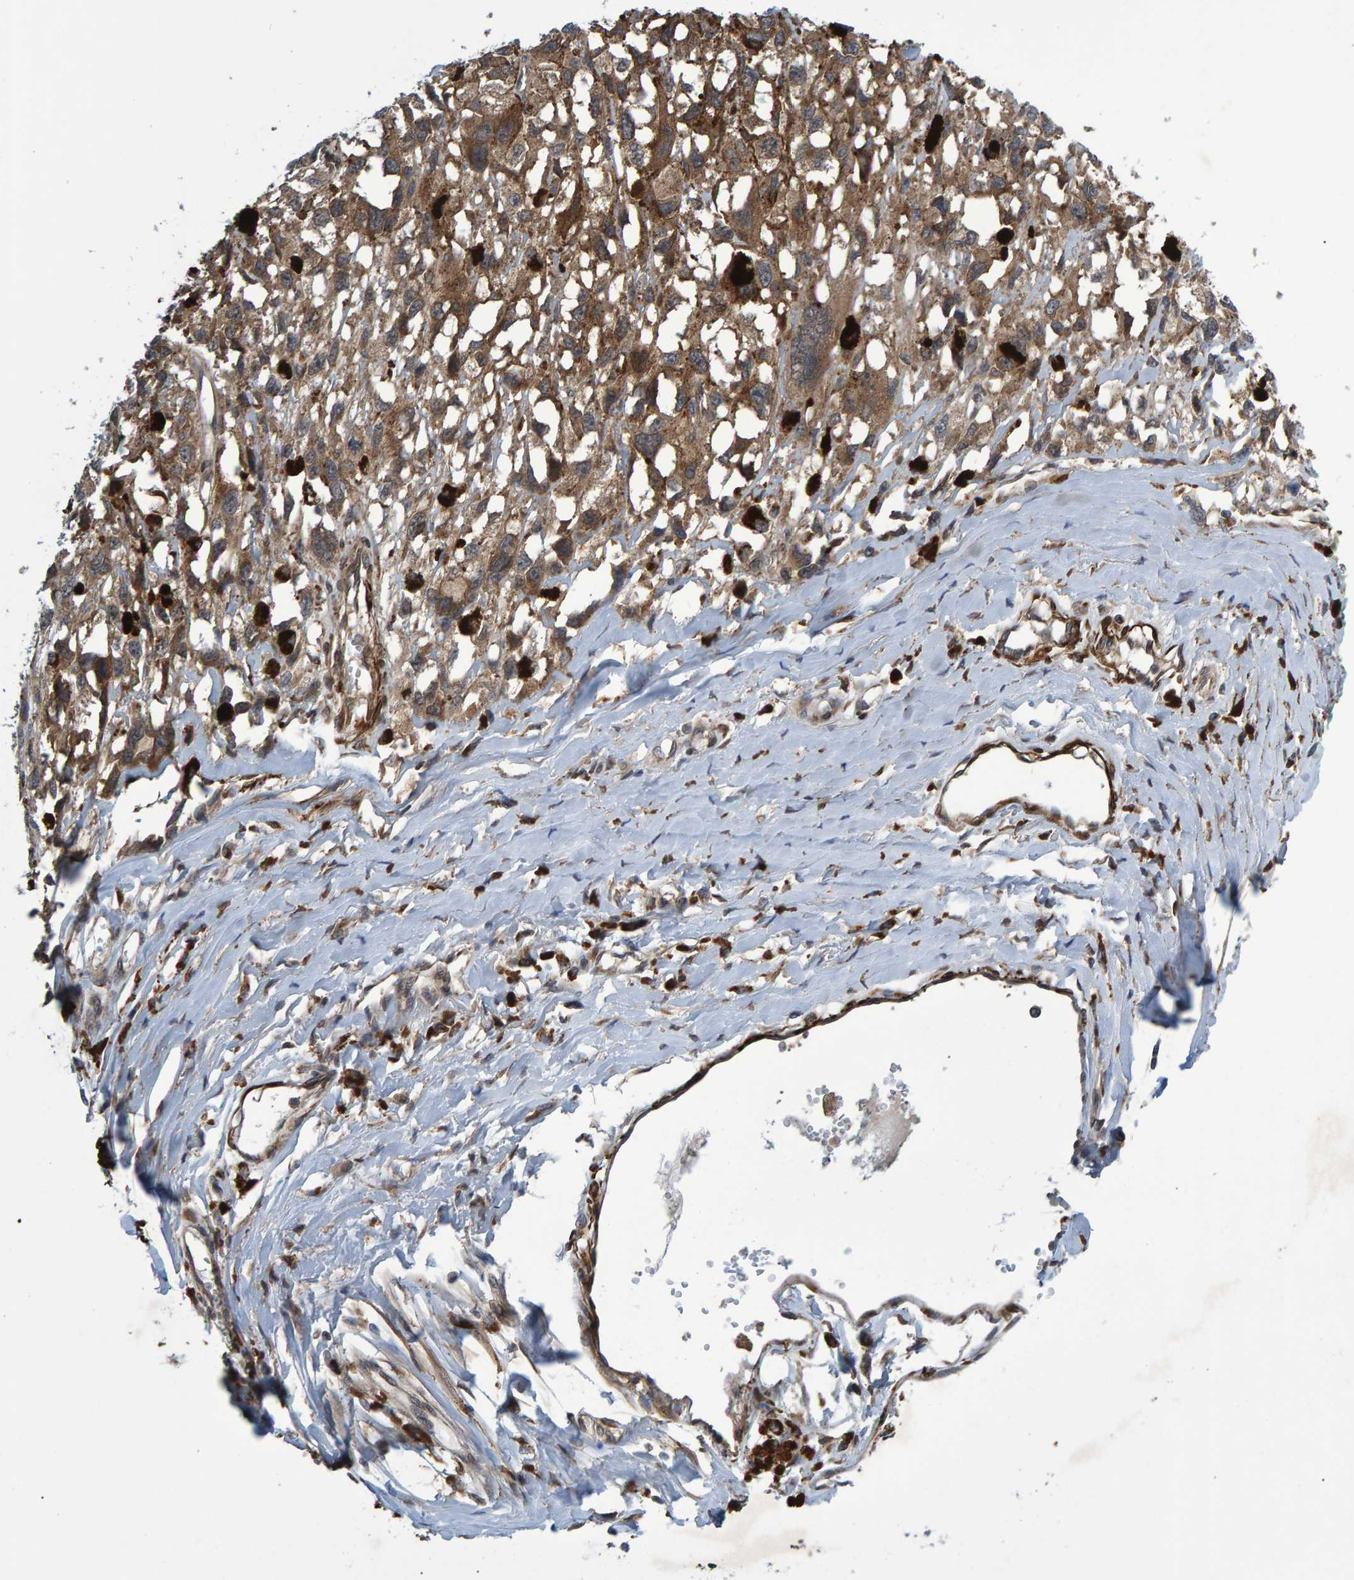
{"staining": {"intensity": "moderate", "quantity": ">75%", "location": "cytoplasmic/membranous"}, "tissue": "melanoma", "cell_type": "Tumor cells", "image_type": "cancer", "snomed": [{"axis": "morphology", "description": "Malignant melanoma, Metastatic site"}, {"axis": "topography", "description": "Lymph node"}], "caption": "Immunohistochemistry (IHC) photomicrograph of human melanoma stained for a protein (brown), which shows medium levels of moderate cytoplasmic/membranous staining in approximately >75% of tumor cells.", "gene": "ATP6V1H", "patient": {"sex": "male", "age": 59}}